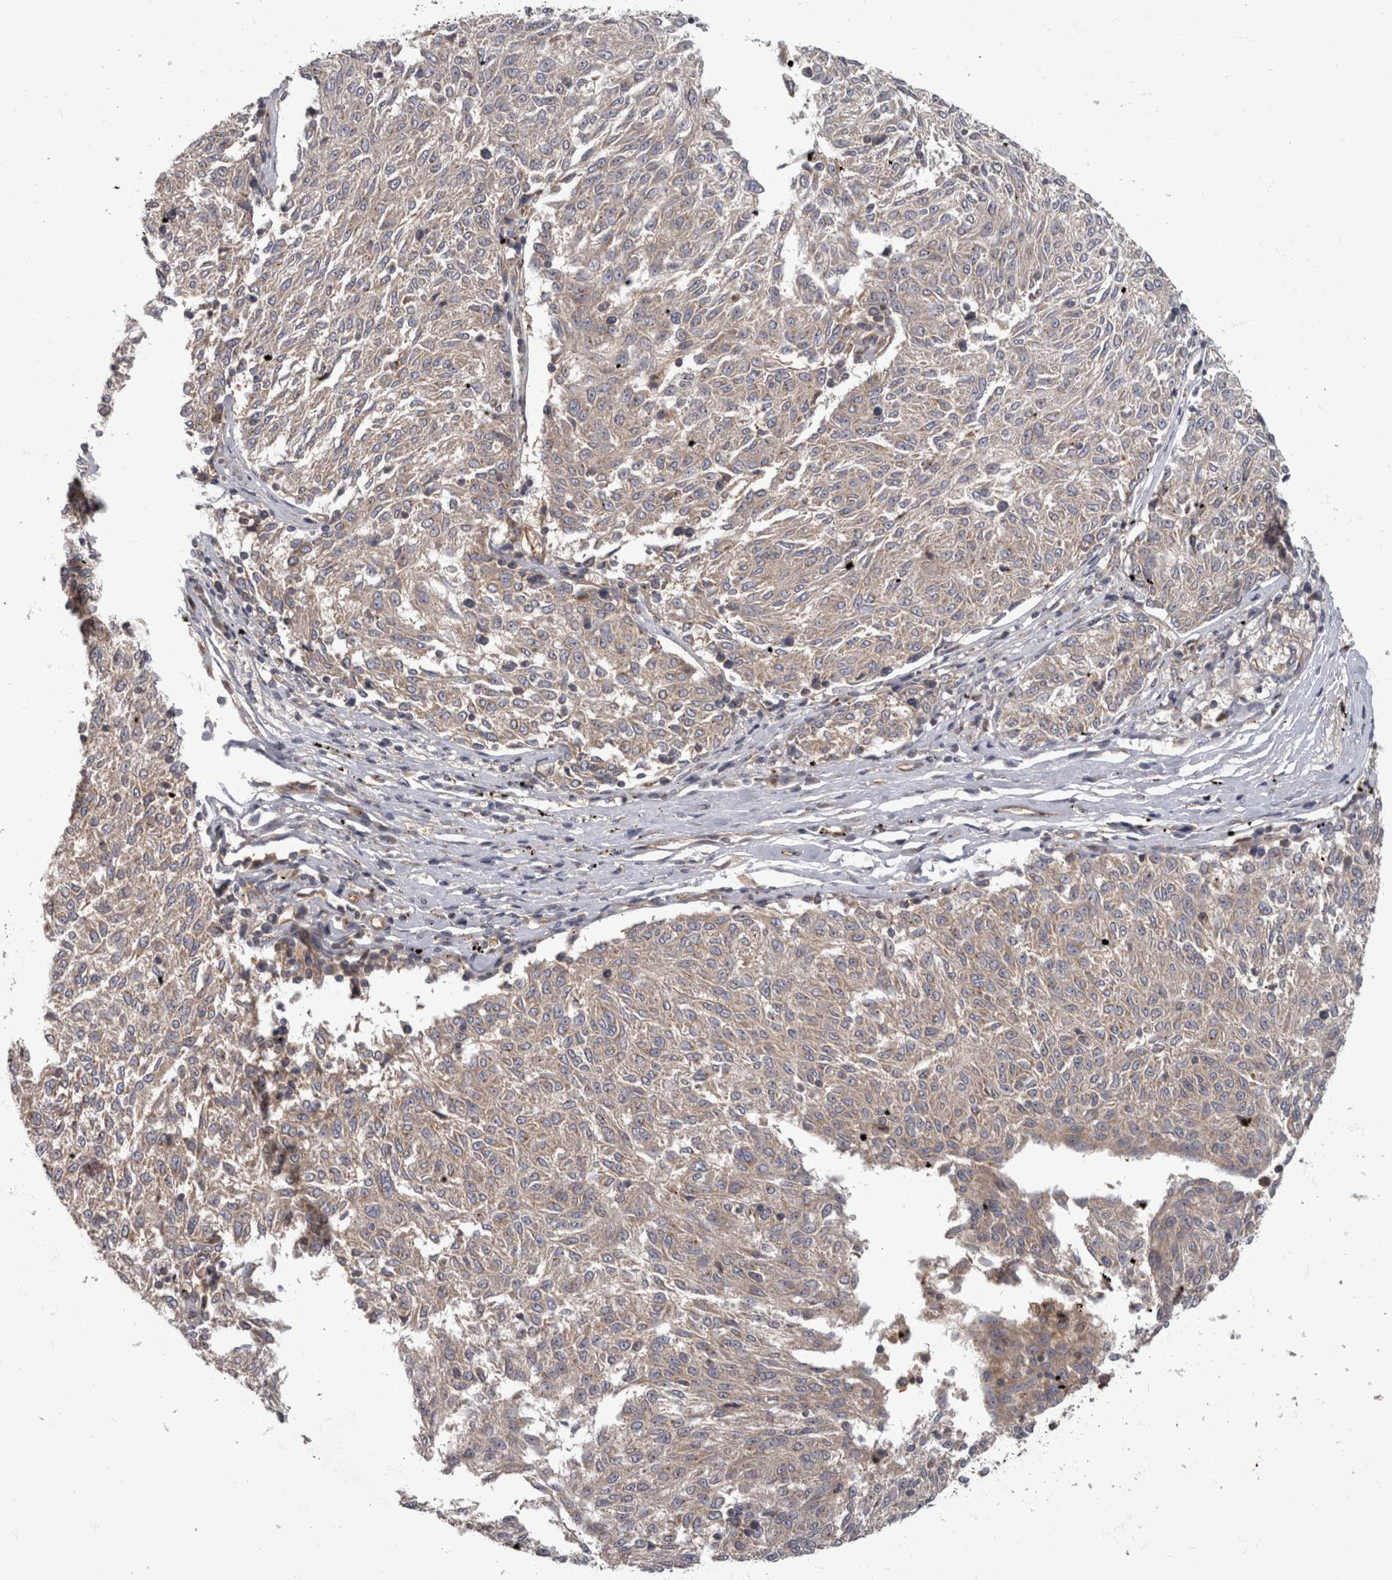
{"staining": {"intensity": "weak", "quantity": "<25%", "location": "cytoplasmic/membranous"}, "tissue": "melanoma", "cell_type": "Tumor cells", "image_type": "cancer", "snomed": [{"axis": "morphology", "description": "Malignant melanoma, NOS"}, {"axis": "topography", "description": "Skin"}], "caption": "This photomicrograph is of melanoma stained with immunohistochemistry (IHC) to label a protein in brown with the nuclei are counter-stained blue. There is no staining in tumor cells.", "gene": "HOOK3", "patient": {"sex": "female", "age": 72}}